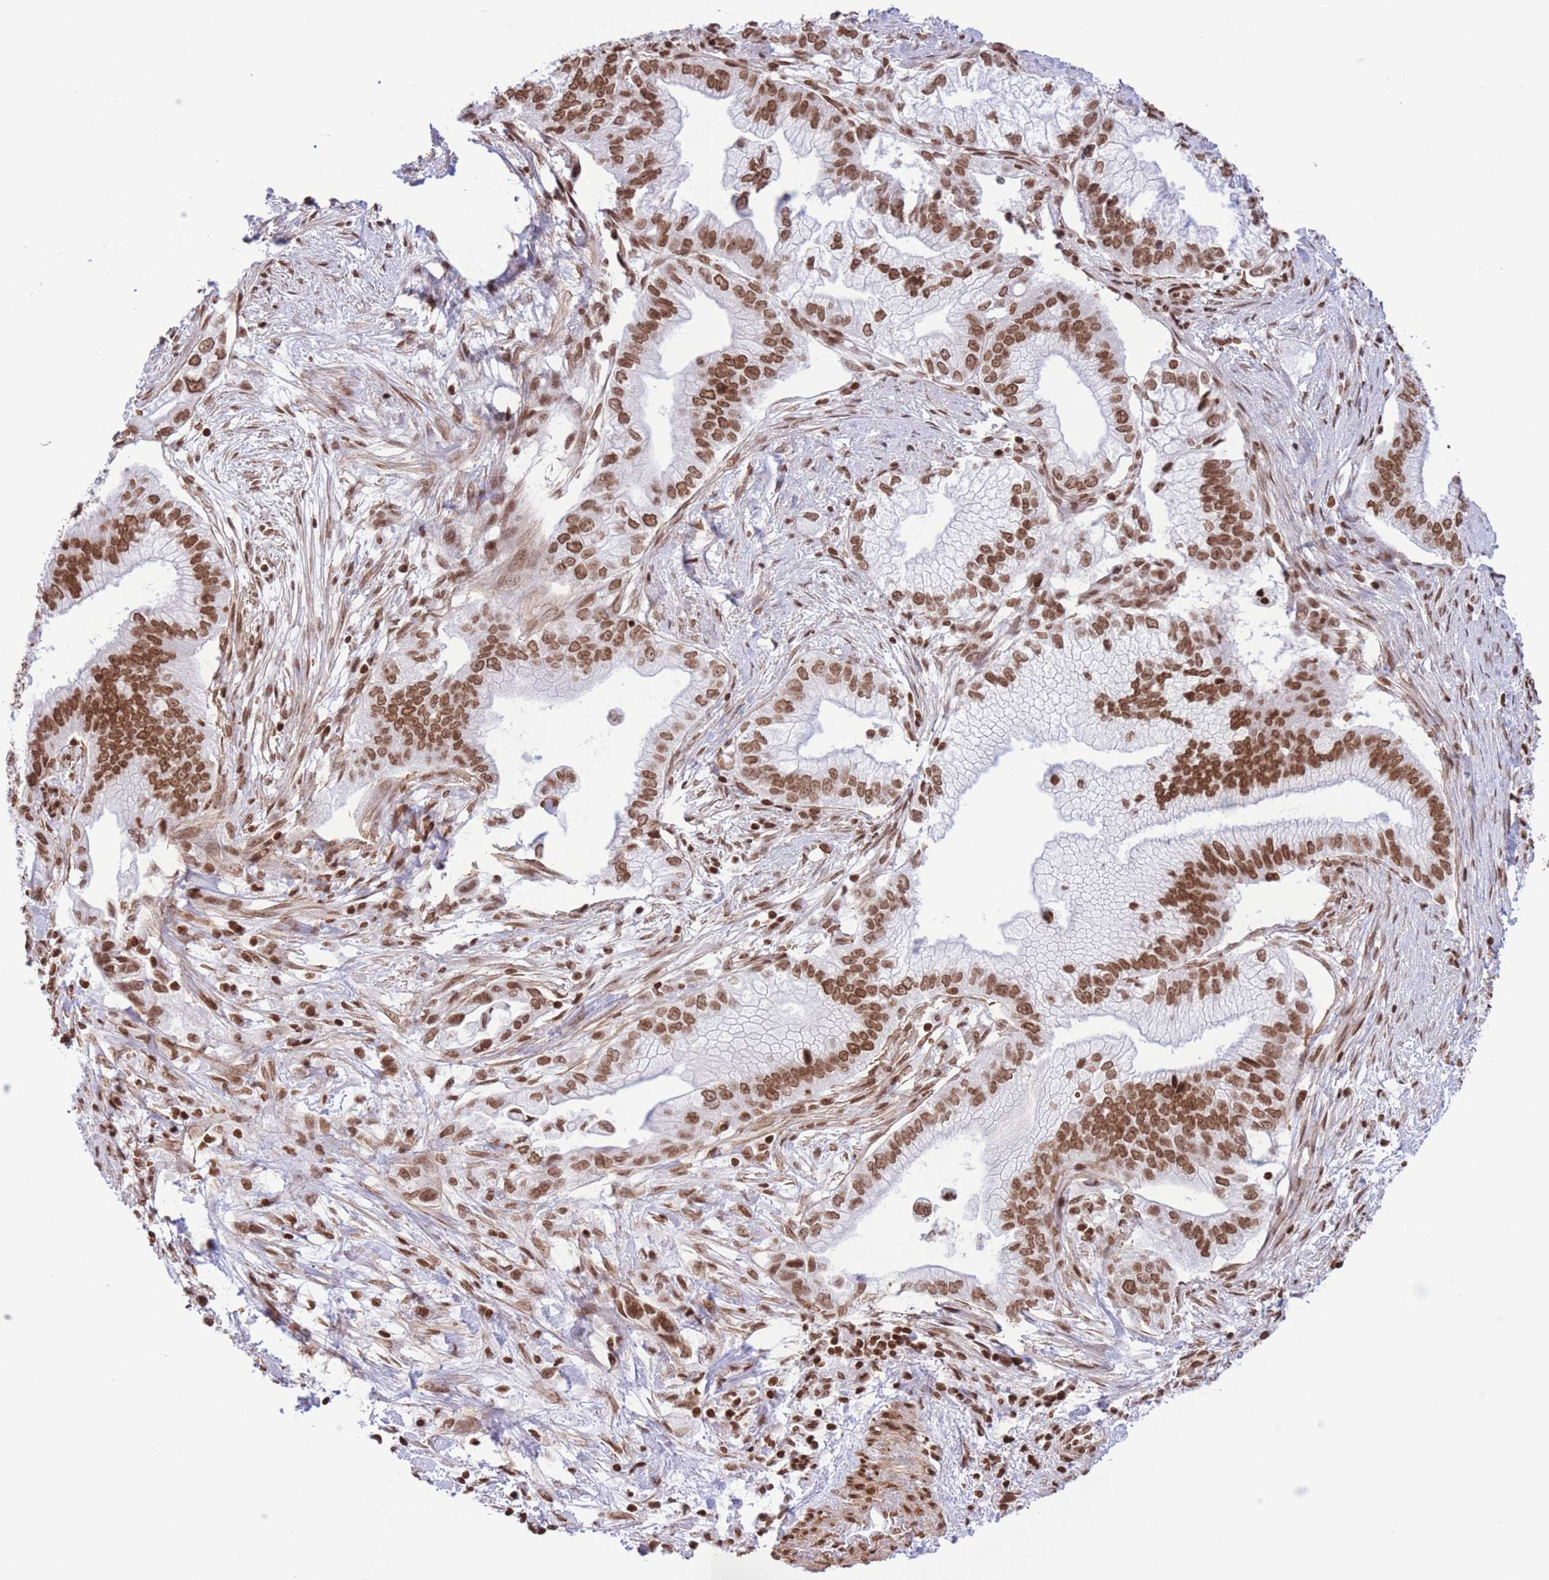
{"staining": {"intensity": "moderate", "quantity": ">75%", "location": "nuclear"}, "tissue": "pancreatic cancer", "cell_type": "Tumor cells", "image_type": "cancer", "snomed": [{"axis": "morphology", "description": "Adenocarcinoma, NOS"}, {"axis": "topography", "description": "Pancreas"}], "caption": "Moderate nuclear expression for a protein is seen in about >75% of tumor cells of adenocarcinoma (pancreatic) using IHC.", "gene": "H2BC11", "patient": {"sex": "male", "age": 70}}